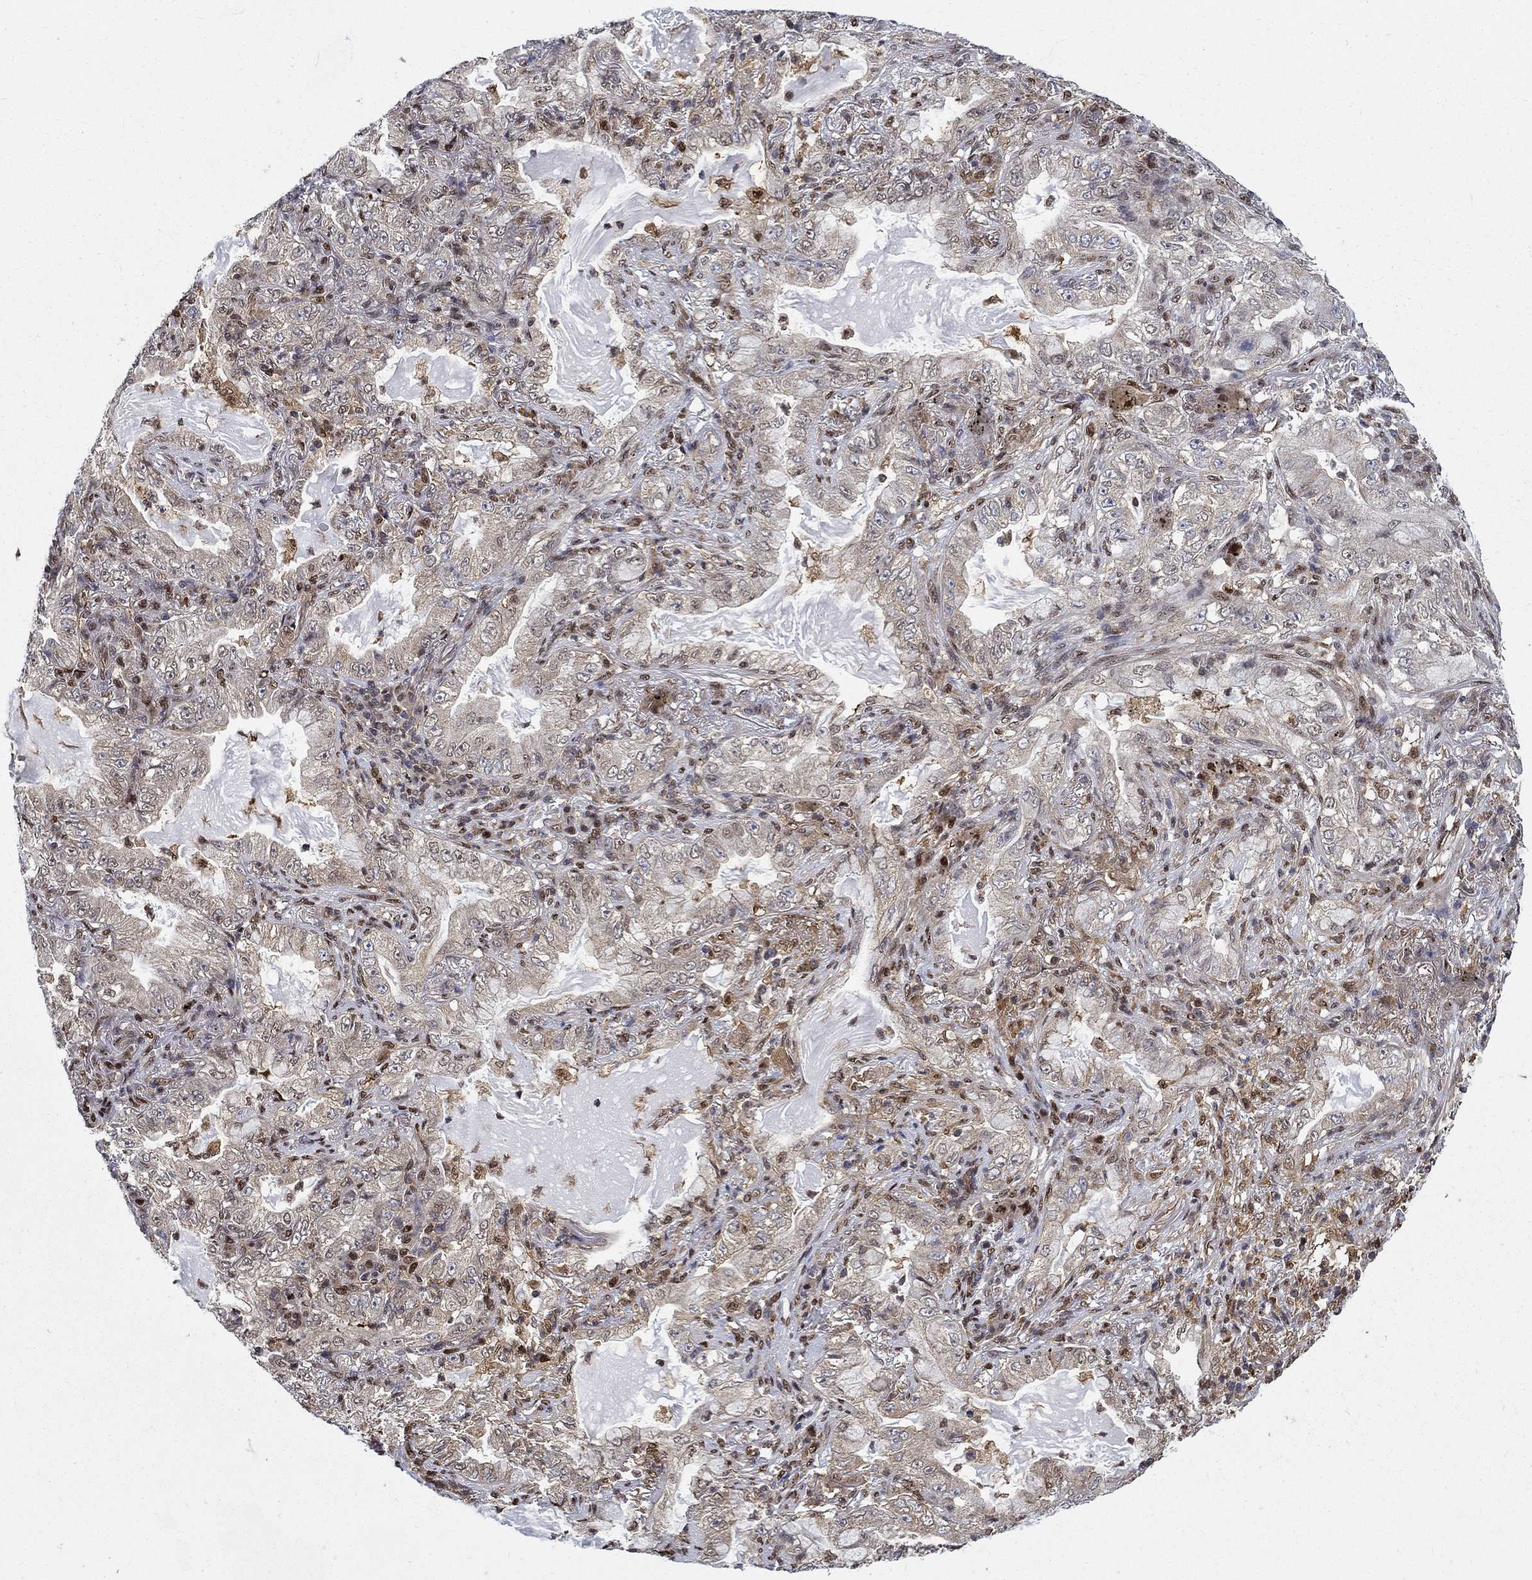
{"staining": {"intensity": "weak", "quantity": "<25%", "location": "cytoplasmic/membranous"}, "tissue": "lung cancer", "cell_type": "Tumor cells", "image_type": "cancer", "snomed": [{"axis": "morphology", "description": "Adenocarcinoma, NOS"}, {"axis": "topography", "description": "Lung"}], "caption": "This is an immunohistochemistry (IHC) histopathology image of lung cancer. There is no staining in tumor cells.", "gene": "ZNF594", "patient": {"sex": "female", "age": 73}}